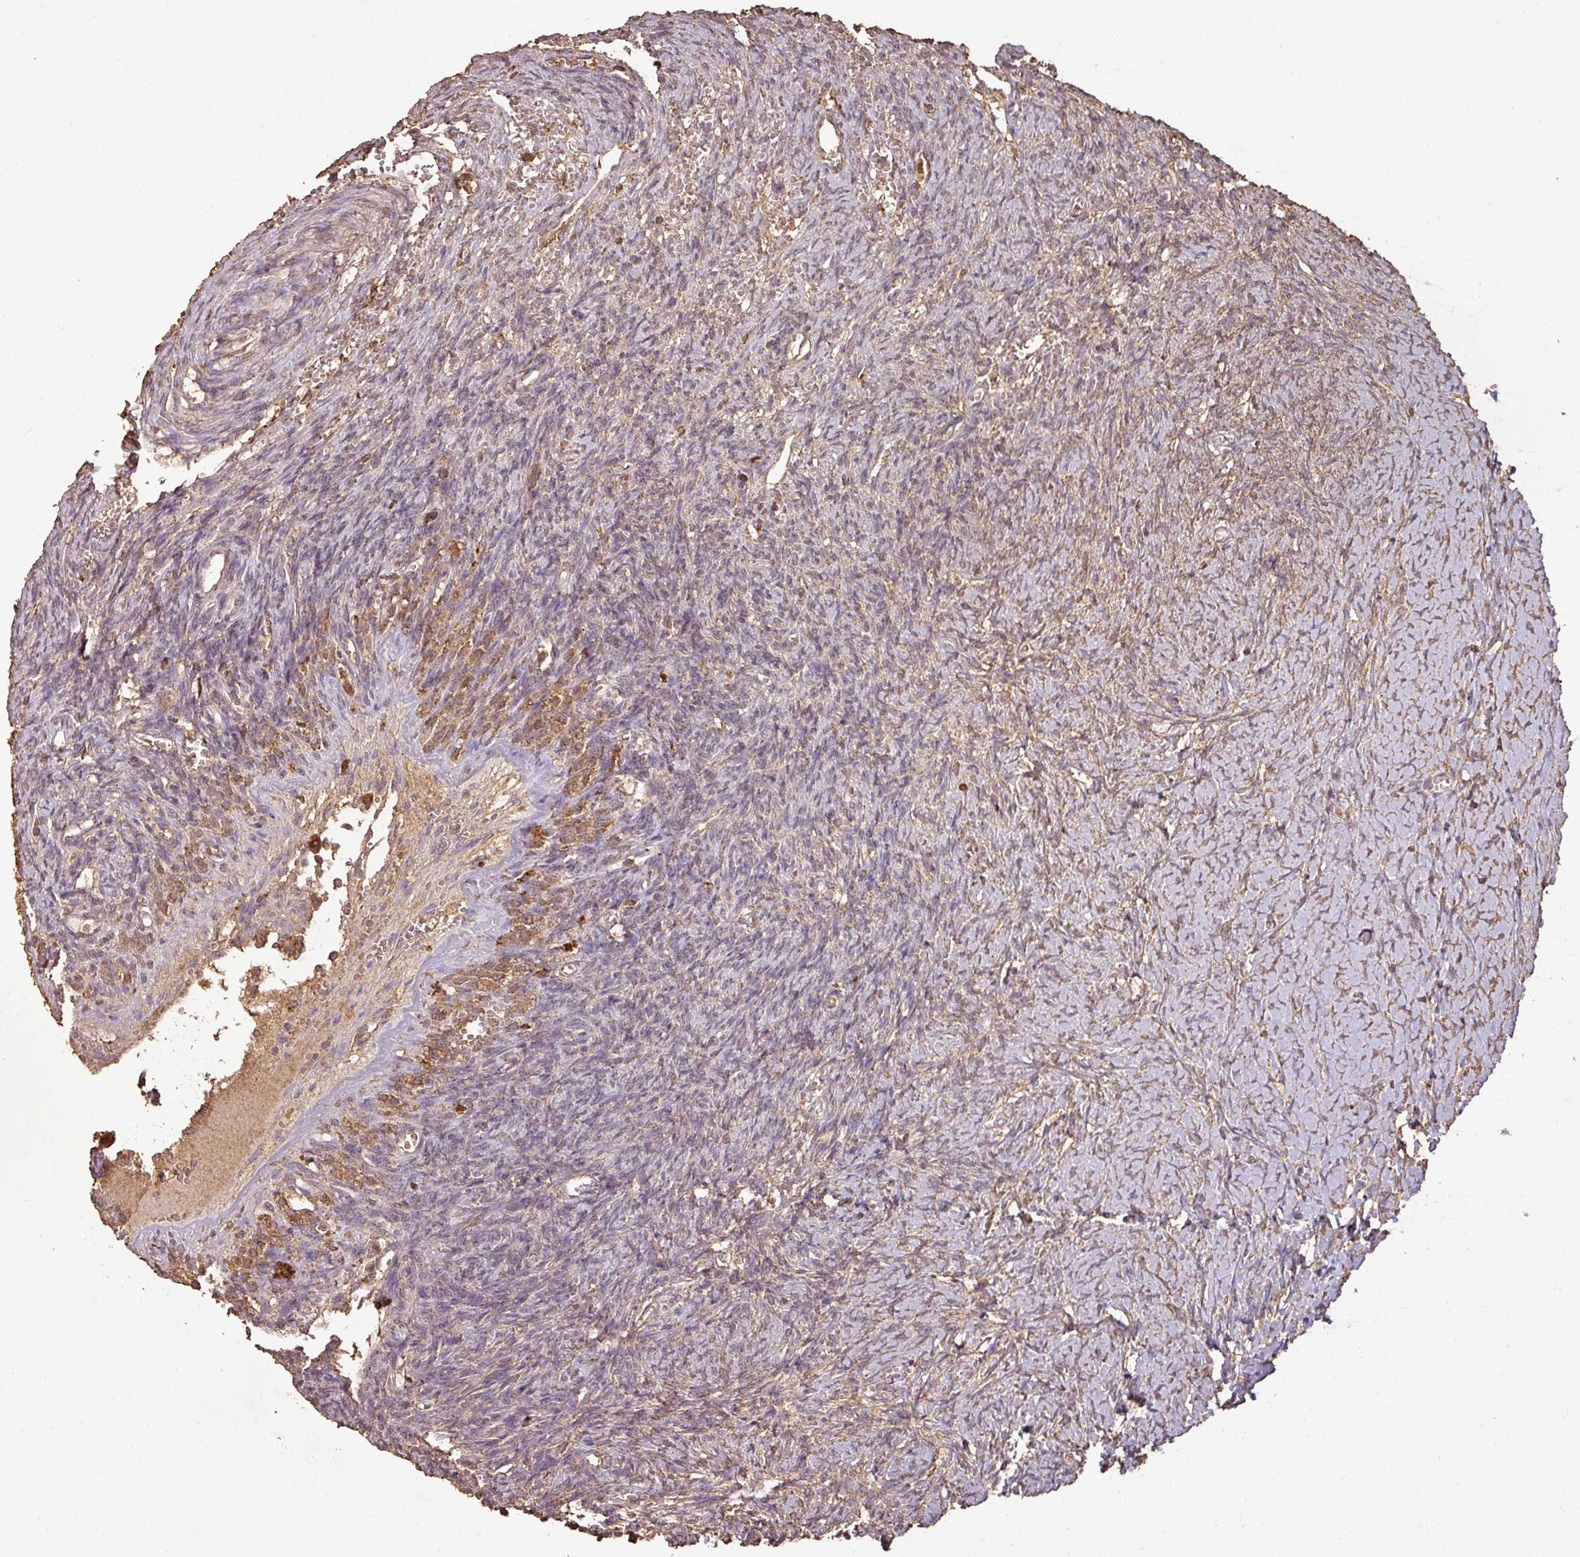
{"staining": {"intensity": "weak", "quantity": ">75%", "location": "cytoplasmic/membranous"}, "tissue": "ovary", "cell_type": "Ovarian stroma cells", "image_type": "normal", "snomed": [{"axis": "morphology", "description": "Normal tissue, NOS"}, {"axis": "topography", "description": "Ovary"}], "caption": "Ovarian stroma cells exhibit weak cytoplasmic/membranous positivity in approximately >75% of cells in unremarkable ovary. (Brightfield microscopy of DAB IHC at high magnification).", "gene": "ATAT1", "patient": {"sex": "female", "age": 39}}